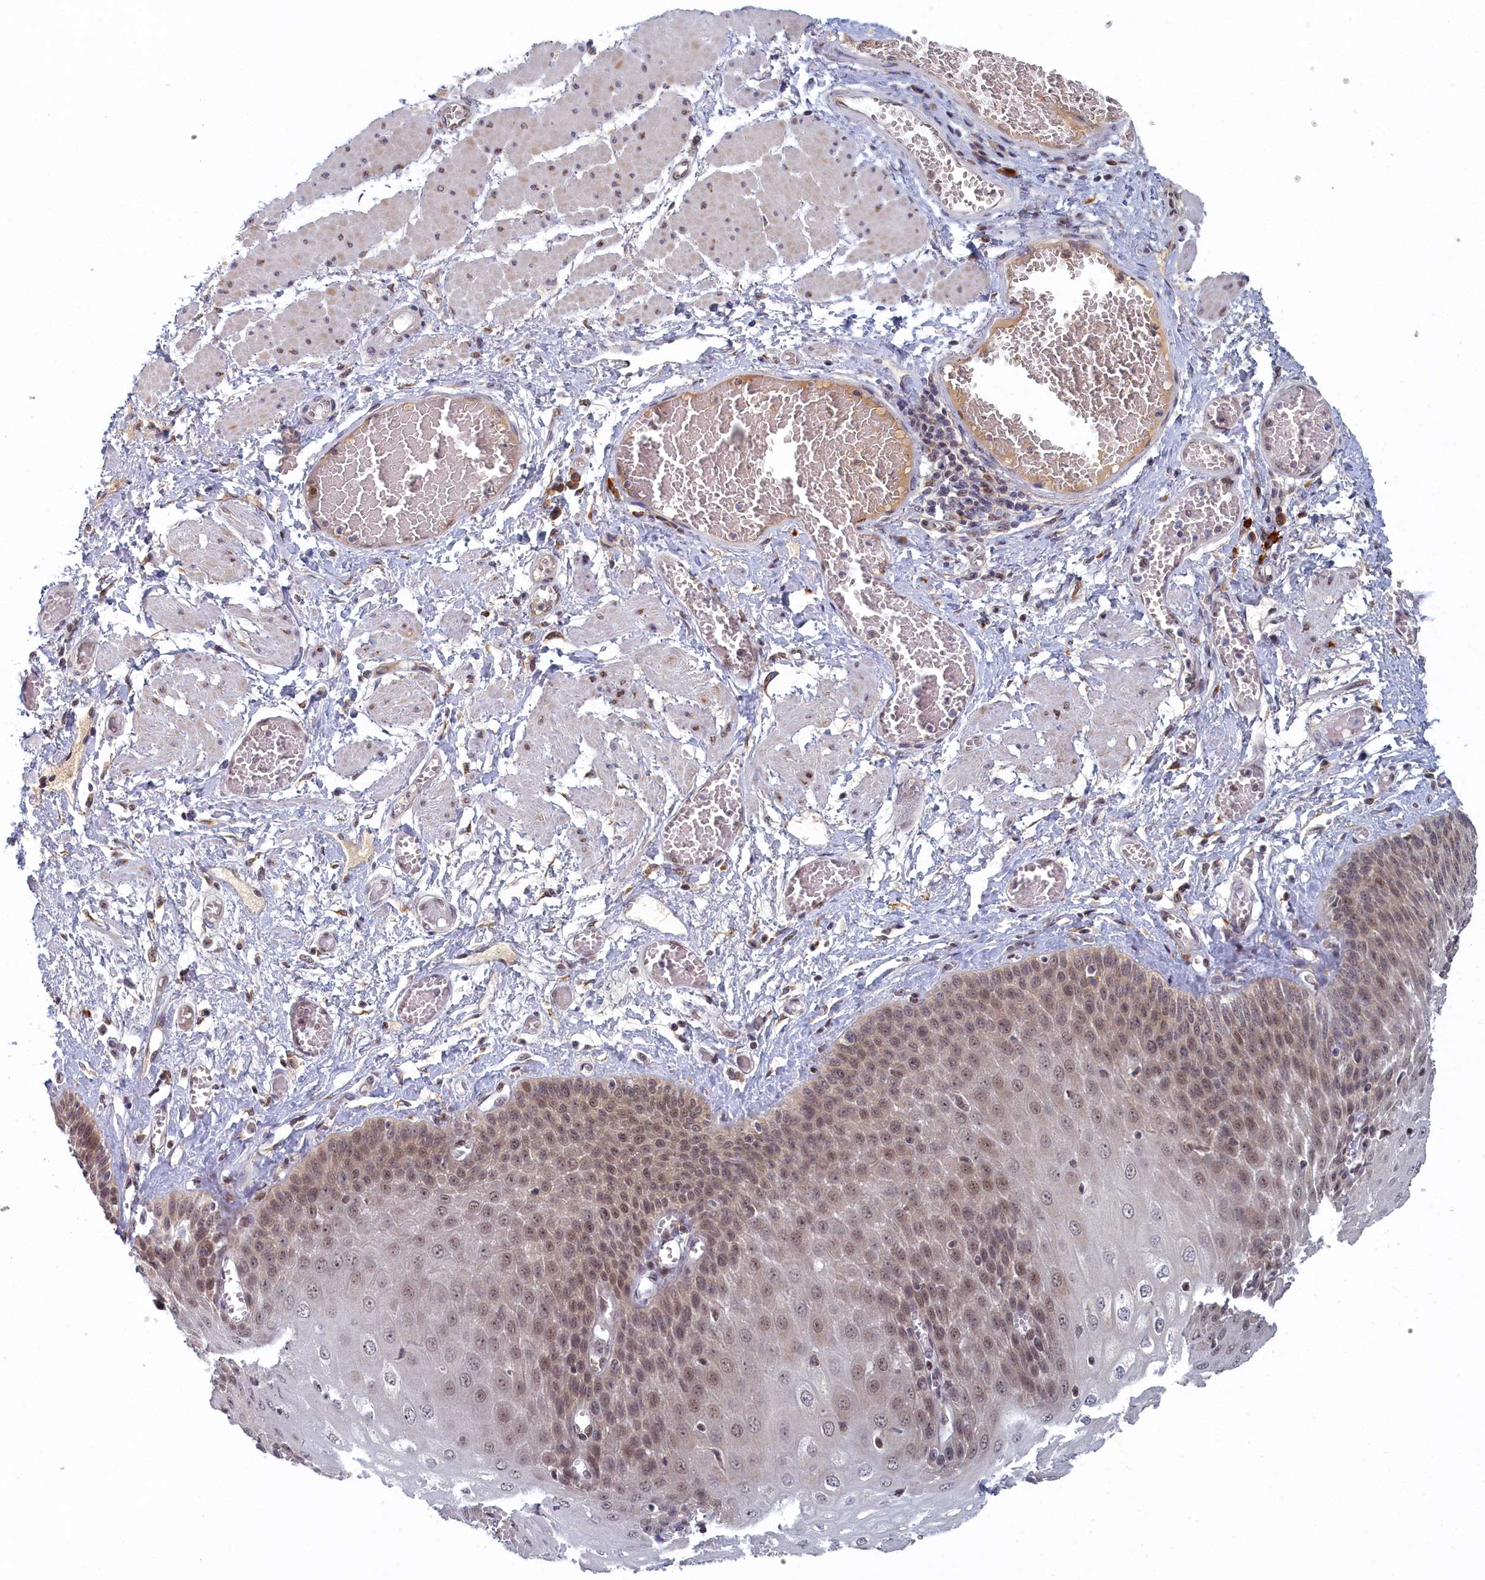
{"staining": {"intensity": "moderate", "quantity": ">75%", "location": "cytoplasmic/membranous,nuclear"}, "tissue": "esophagus", "cell_type": "Squamous epithelial cells", "image_type": "normal", "snomed": [{"axis": "morphology", "description": "Normal tissue, NOS"}, {"axis": "topography", "description": "Esophagus"}], "caption": "About >75% of squamous epithelial cells in benign human esophagus display moderate cytoplasmic/membranous,nuclear protein staining as visualized by brown immunohistochemical staining.", "gene": "DNAJC17", "patient": {"sex": "male", "age": 60}}